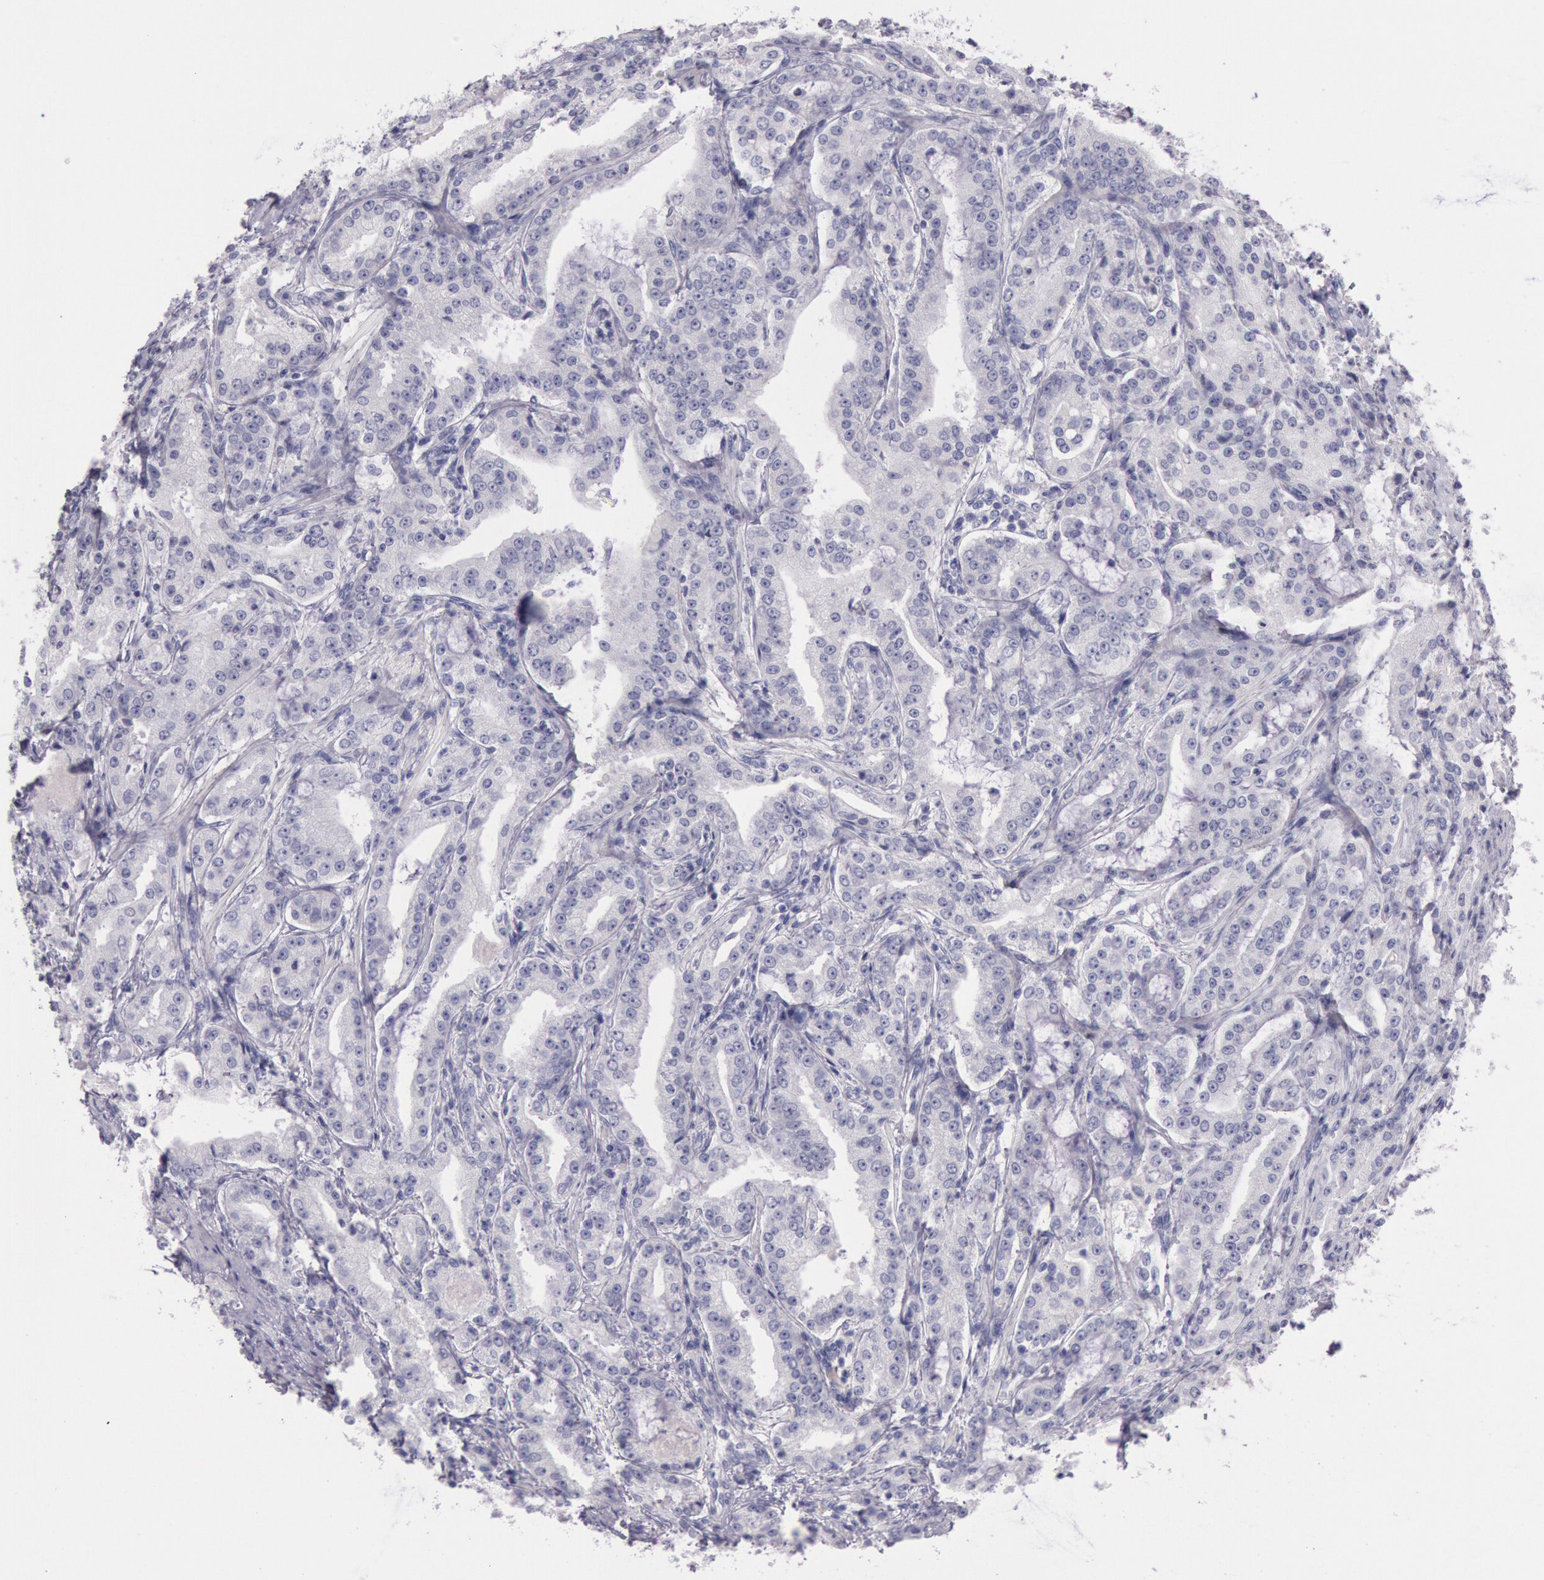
{"staining": {"intensity": "negative", "quantity": "none", "location": "none"}, "tissue": "prostate cancer", "cell_type": "Tumor cells", "image_type": "cancer", "snomed": [{"axis": "morphology", "description": "Adenocarcinoma, Medium grade"}, {"axis": "topography", "description": "Prostate"}], "caption": "Human prostate medium-grade adenocarcinoma stained for a protein using immunohistochemistry (IHC) reveals no positivity in tumor cells.", "gene": "EGFR", "patient": {"sex": "male", "age": 72}}